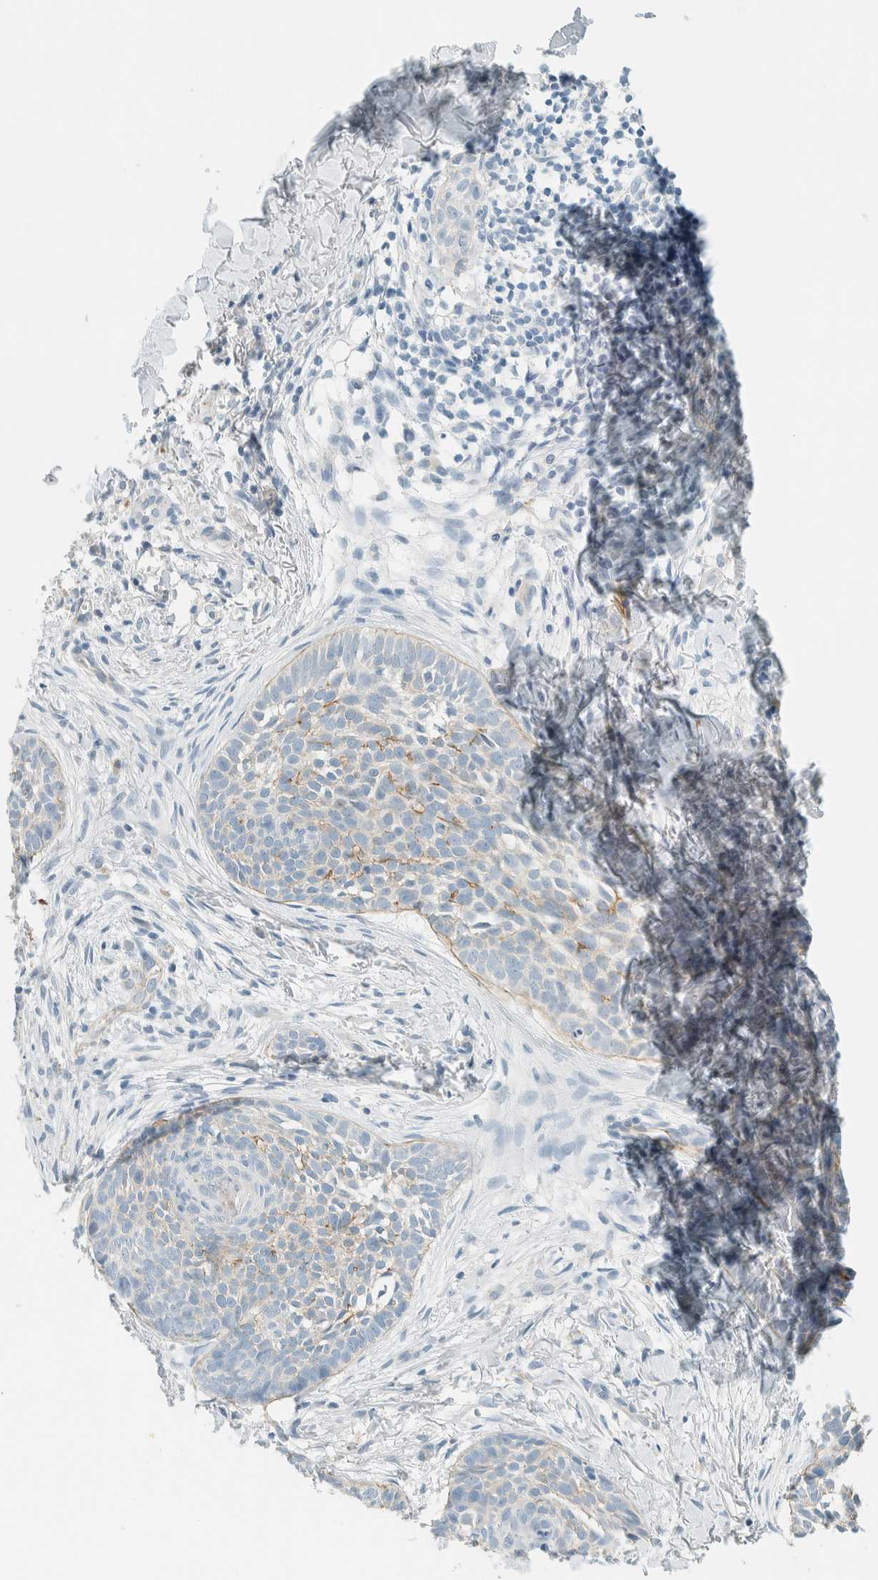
{"staining": {"intensity": "weak", "quantity": "<25%", "location": "cytoplasmic/membranous"}, "tissue": "skin cancer", "cell_type": "Tumor cells", "image_type": "cancer", "snomed": [{"axis": "morphology", "description": "Normal tissue, NOS"}, {"axis": "morphology", "description": "Basal cell carcinoma"}, {"axis": "topography", "description": "Skin"}], "caption": "The micrograph exhibits no staining of tumor cells in skin cancer. Nuclei are stained in blue.", "gene": "SLFN12", "patient": {"sex": "male", "age": 67}}